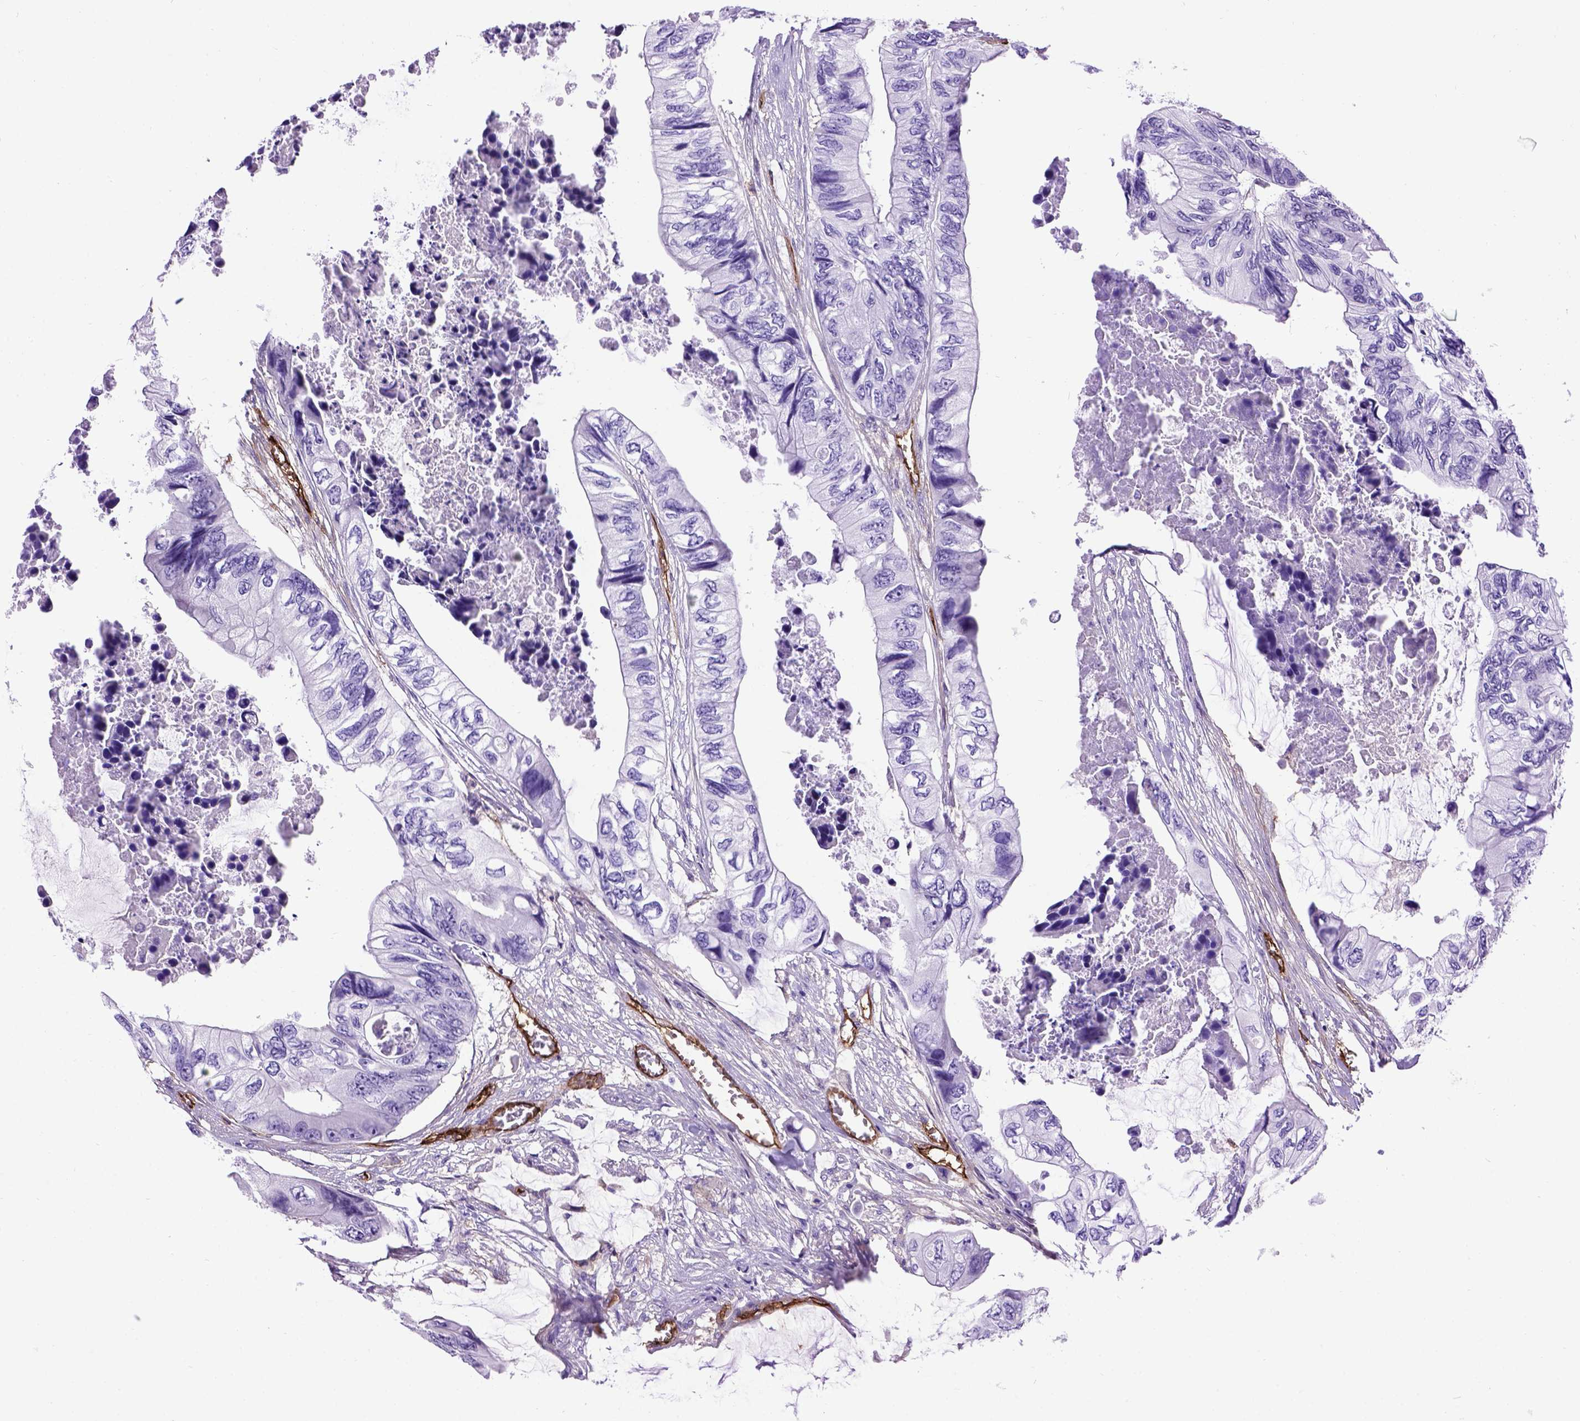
{"staining": {"intensity": "negative", "quantity": "none", "location": "none"}, "tissue": "colorectal cancer", "cell_type": "Tumor cells", "image_type": "cancer", "snomed": [{"axis": "morphology", "description": "Adenocarcinoma, NOS"}, {"axis": "topography", "description": "Rectum"}], "caption": "Colorectal cancer (adenocarcinoma) was stained to show a protein in brown. There is no significant staining in tumor cells. The staining was performed using DAB to visualize the protein expression in brown, while the nuclei were stained in blue with hematoxylin (Magnification: 20x).", "gene": "ENG", "patient": {"sex": "male", "age": 63}}